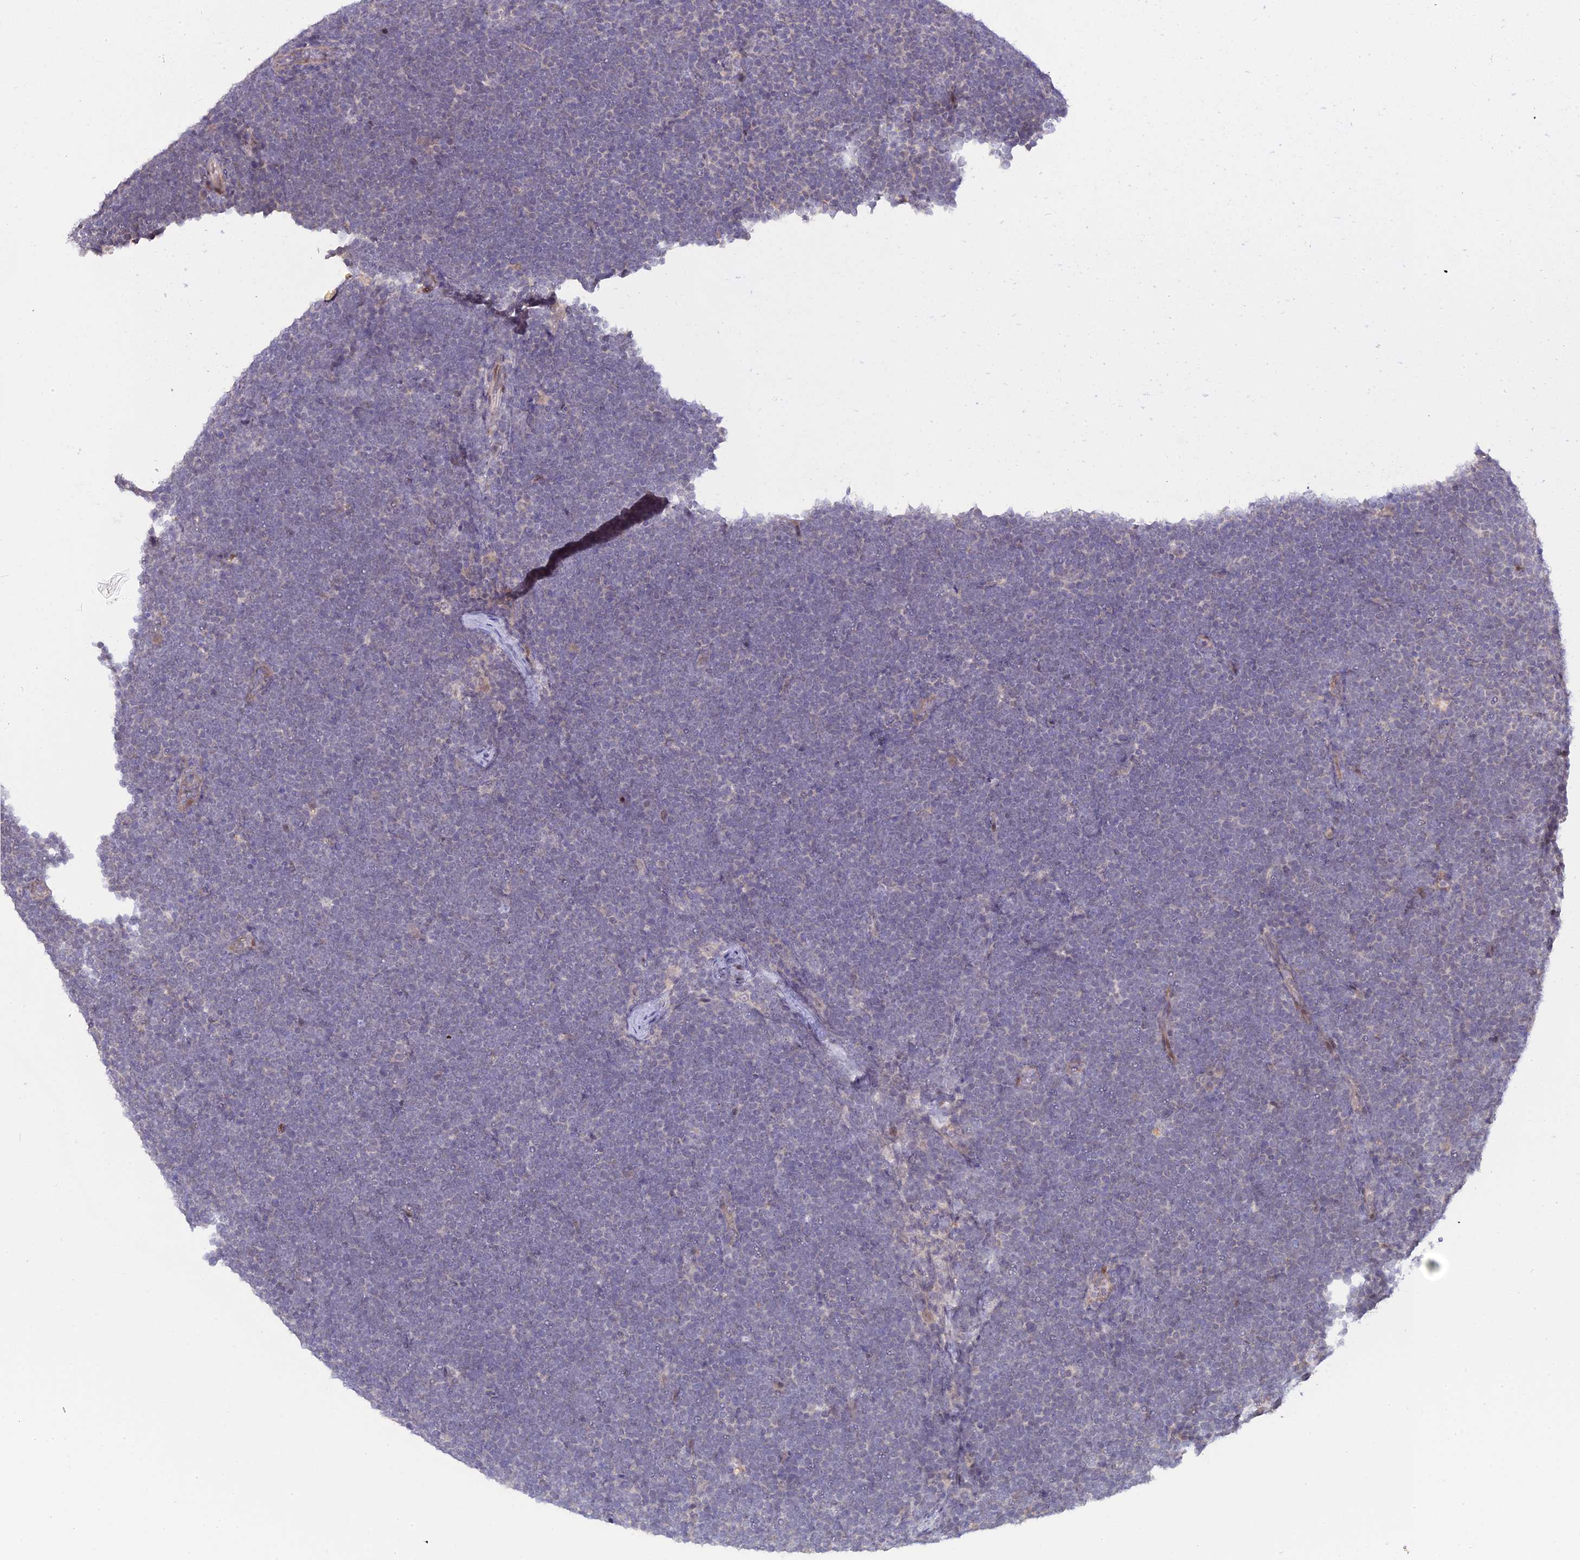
{"staining": {"intensity": "negative", "quantity": "none", "location": "none"}, "tissue": "lymphoma", "cell_type": "Tumor cells", "image_type": "cancer", "snomed": [{"axis": "morphology", "description": "Malignant lymphoma, non-Hodgkin's type, High grade"}, {"axis": "topography", "description": "Lymph node"}], "caption": "IHC micrograph of neoplastic tissue: human lymphoma stained with DAB shows no significant protein positivity in tumor cells.", "gene": "GSKIP", "patient": {"sex": "male", "age": 13}}